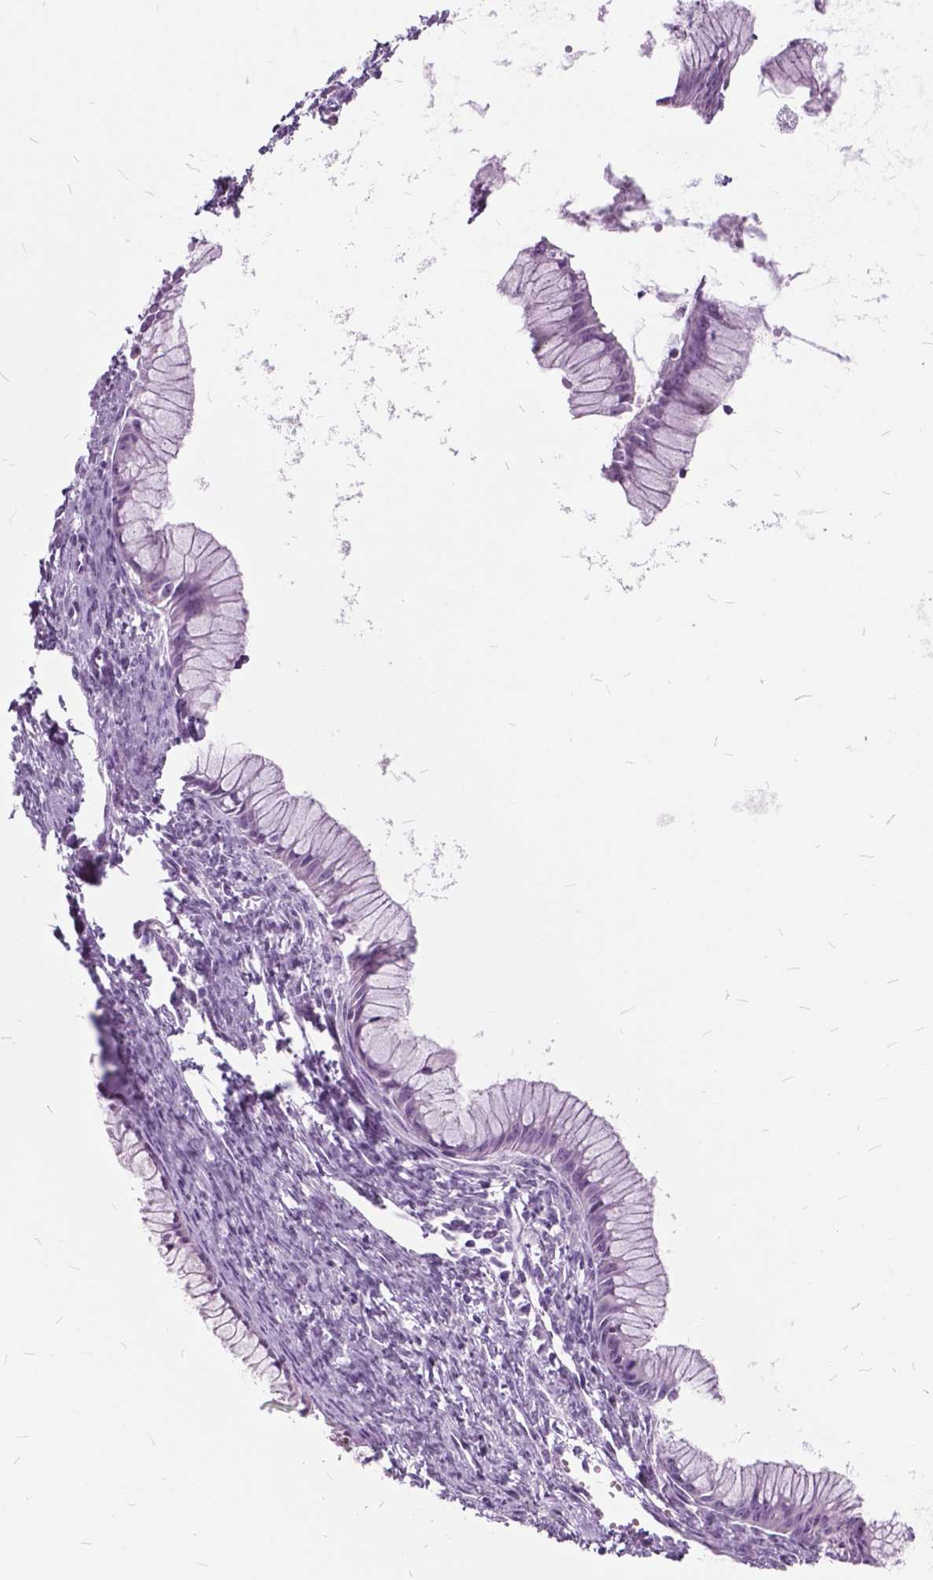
{"staining": {"intensity": "negative", "quantity": "none", "location": "none"}, "tissue": "ovarian cancer", "cell_type": "Tumor cells", "image_type": "cancer", "snomed": [{"axis": "morphology", "description": "Cystadenocarcinoma, mucinous, NOS"}, {"axis": "topography", "description": "Ovary"}], "caption": "High magnification brightfield microscopy of mucinous cystadenocarcinoma (ovarian) stained with DAB (brown) and counterstained with hematoxylin (blue): tumor cells show no significant positivity.", "gene": "SP140", "patient": {"sex": "female", "age": 41}}